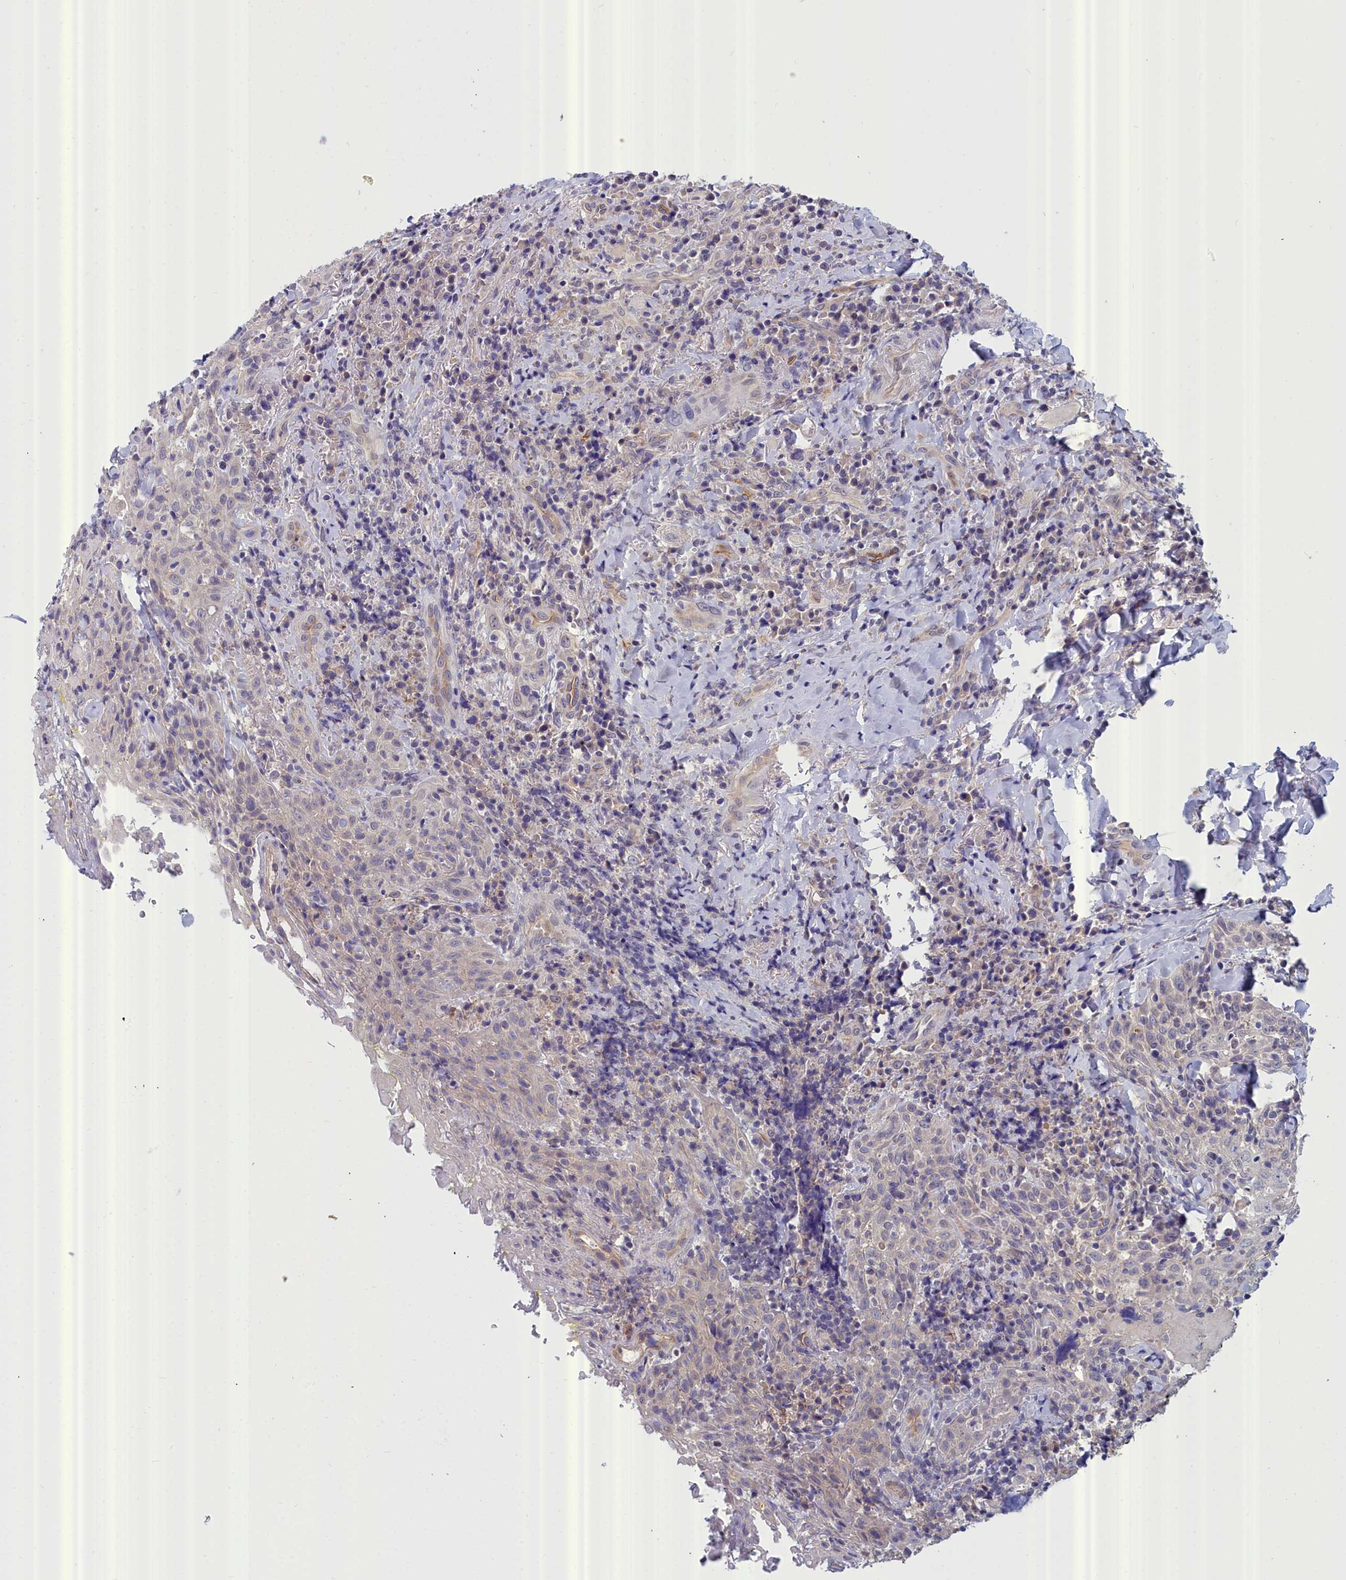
{"staining": {"intensity": "negative", "quantity": "none", "location": "none"}, "tissue": "head and neck cancer", "cell_type": "Tumor cells", "image_type": "cancer", "snomed": [{"axis": "morphology", "description": "Squamous cell carcinoma, NOS"}, {"axis": "topography", "description": "Head-Neck"}], "caption": "Micrograph shows no significant protein positivity in tumor cells of head and neck cancer.", "gene": "RDX", "patient": {"sex": "female", "age": 70}}